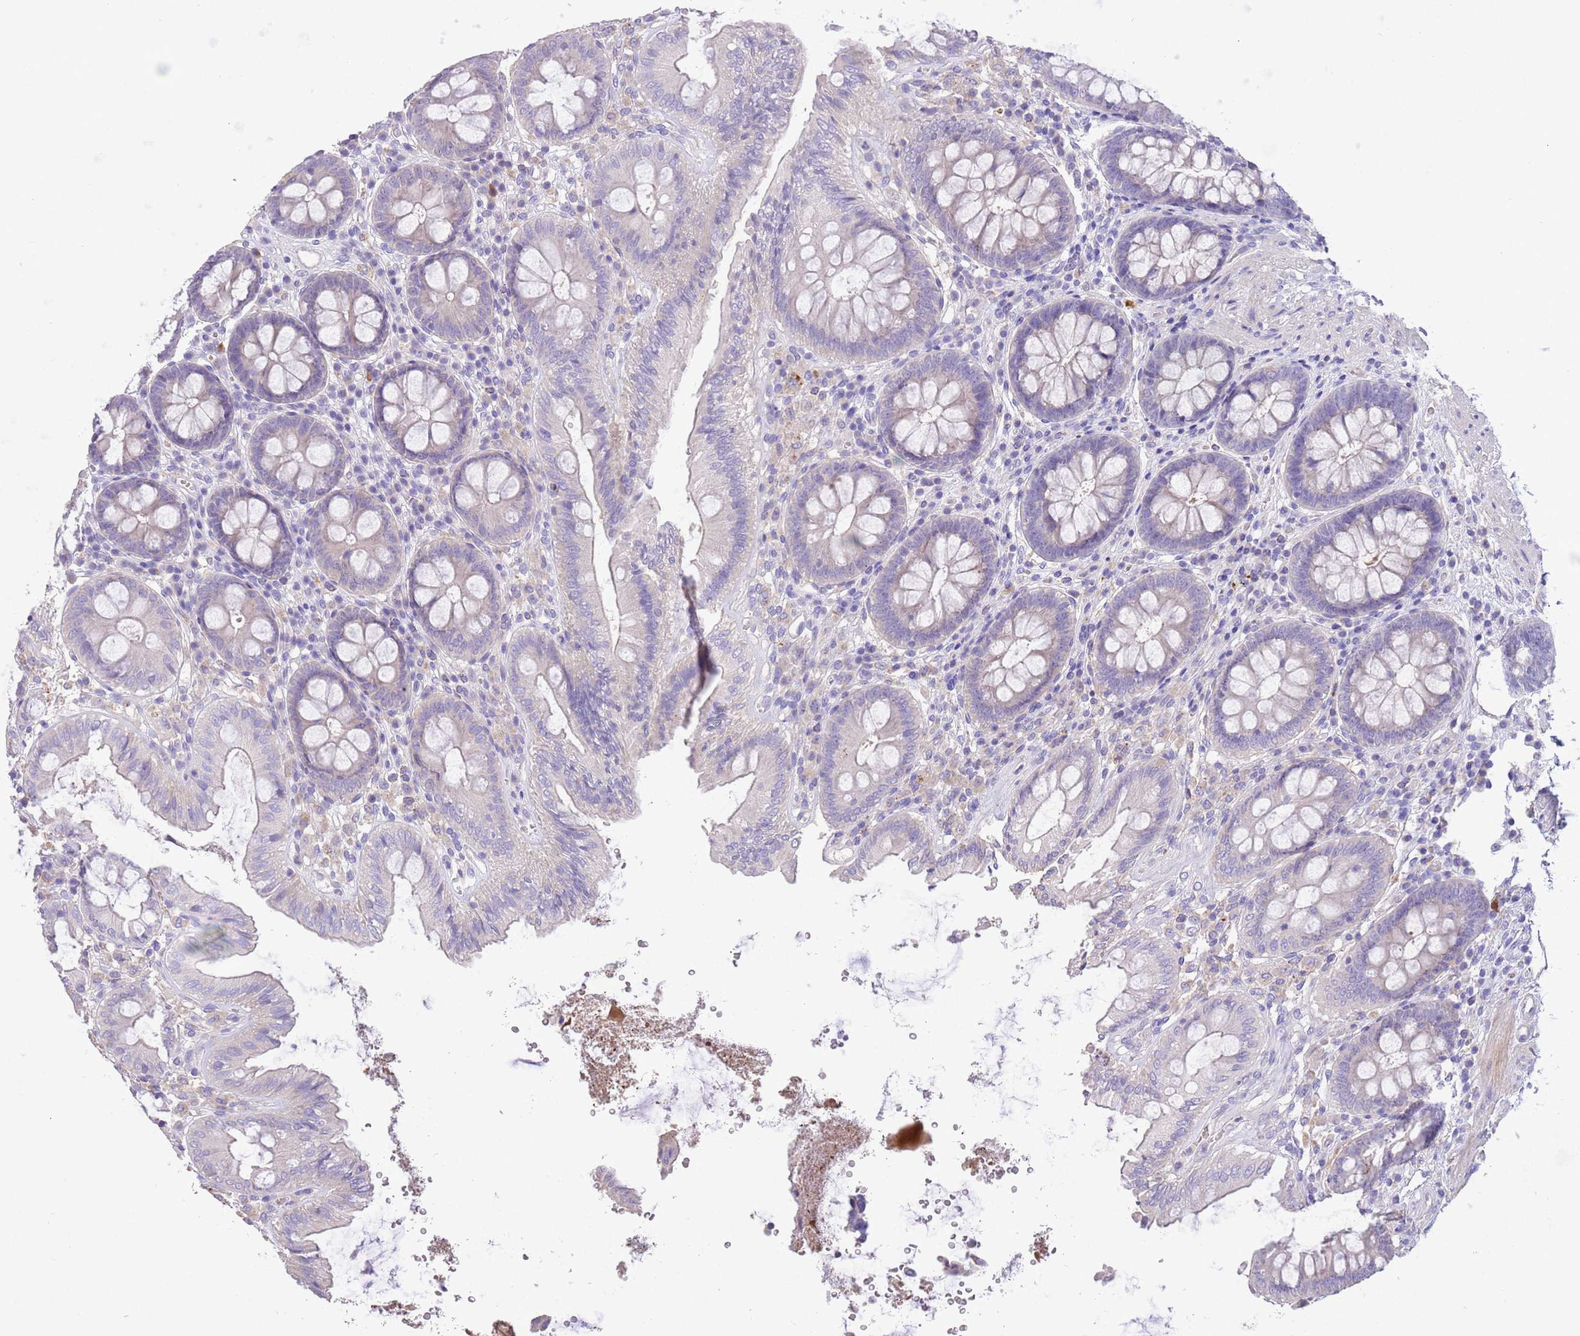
{"staining": {"intensity": "negative", "quantity": "none", "location": "none"}, "tissue": "colon", "cell_type": "Endothelial cells", "image_type": "normal", "snomed": [{"axis": "morphology", "description": "Normal tissue, NOS"}, {"axis": "topography", "description": "Colon"}], "caption": "Endothelial cells show no significant protein expression in normal colon. (Immunohistochemistry, brightfield microscopy, high magnification).", "gene": "SFTPA1", "patient": {"sex": "male", "age": 84}}